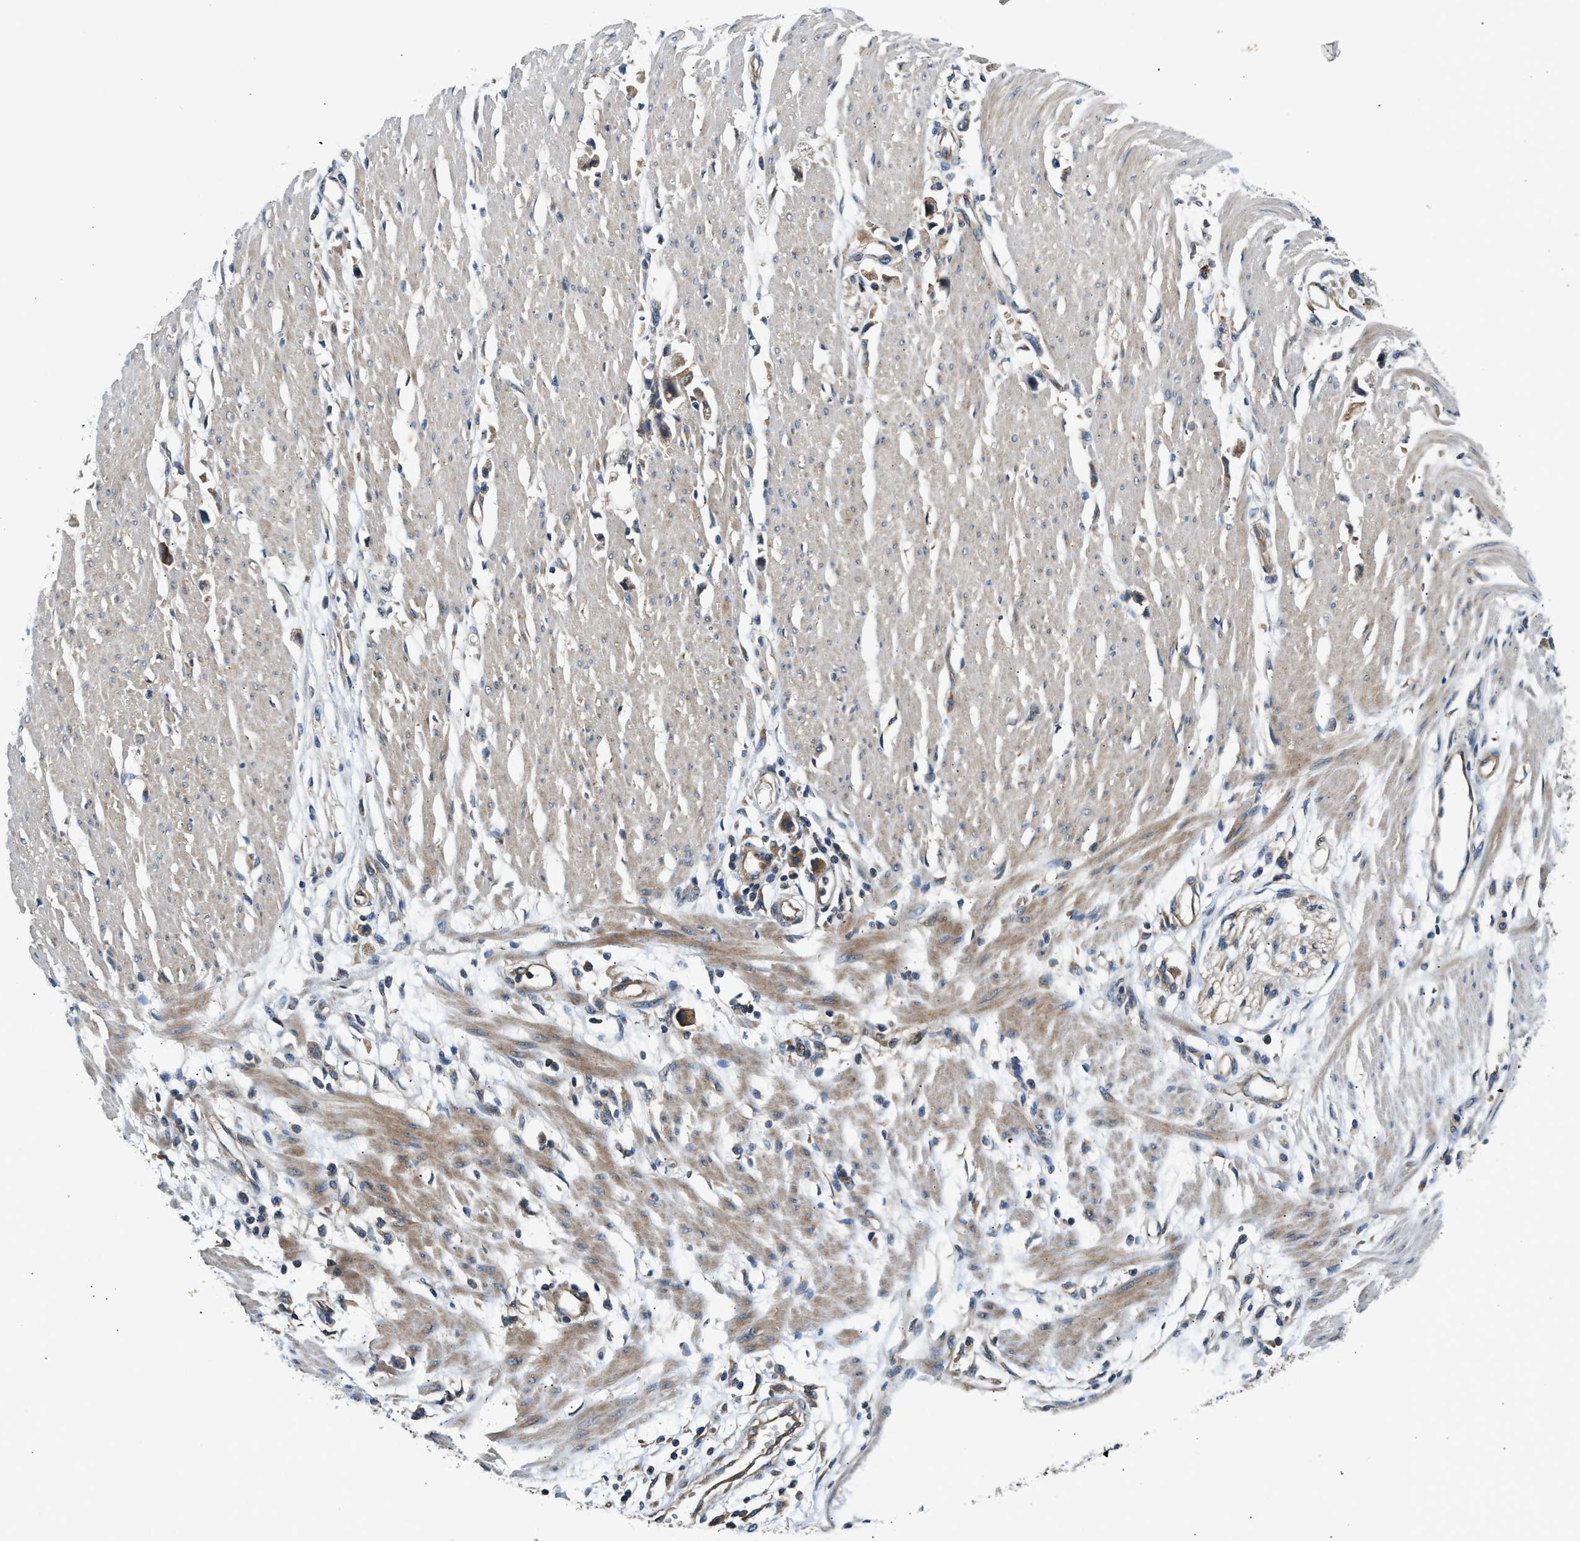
{"staining": {"intensity": "moderate", "quantity": "25%-75%", "location": "cytoplasmic/membranous"}, "tissue": "stomach cancer", "cell_type": "Tumor cells", "image_type": "cancer", "snomed": [{"axis": "morphology", "description": "Adenocarcinoma, NOS"}, {"axis": "topography", "description": "Stomach"}], "caption": "Adenocarcinoma (stomach) tissue shows moderate cytoplasmic/membranous staining in about 25%-75% of tumor cells Nuclei are stained in blue.", "gene": "IL3RA", "patient": {"sex": "female", "age": 59}}